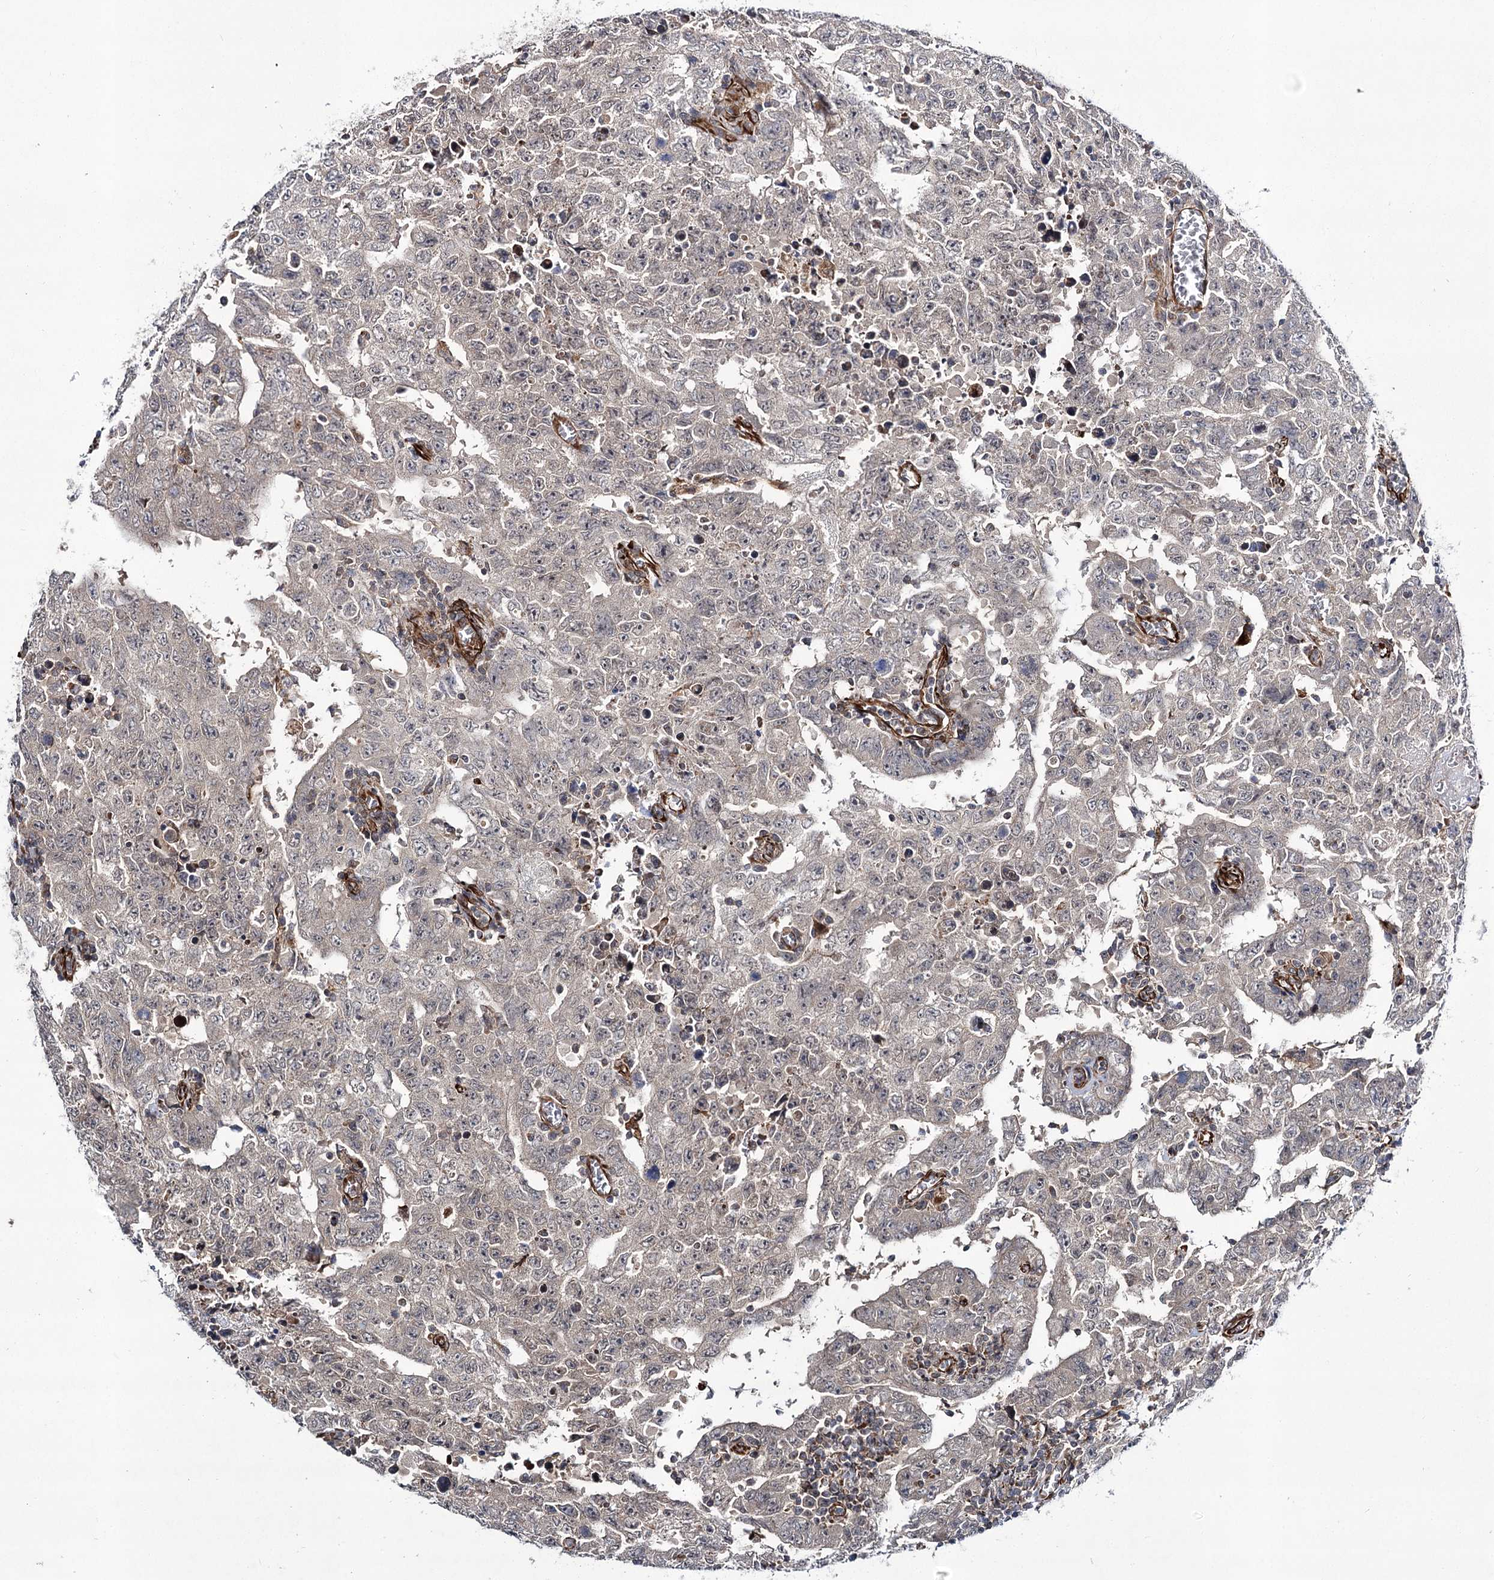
{"staining": {"intensity": "weak", "quantity": "<25%", "location": "cytoplasmic/membranous"}, "tissue": "testis cancer", "cell_type": "Tumor cells", "image_type": "cancer", "snomed": [{"axis": "morphology", "description": "Carcinoma, Embryonal, NOS"}, {"axis": "topography", "description": "Testis"}], "caption": "Tumor cells show no significant expression in testis cancer.", "gene": "DPEP2", "patient": {"sex": "male", "age": 26}}